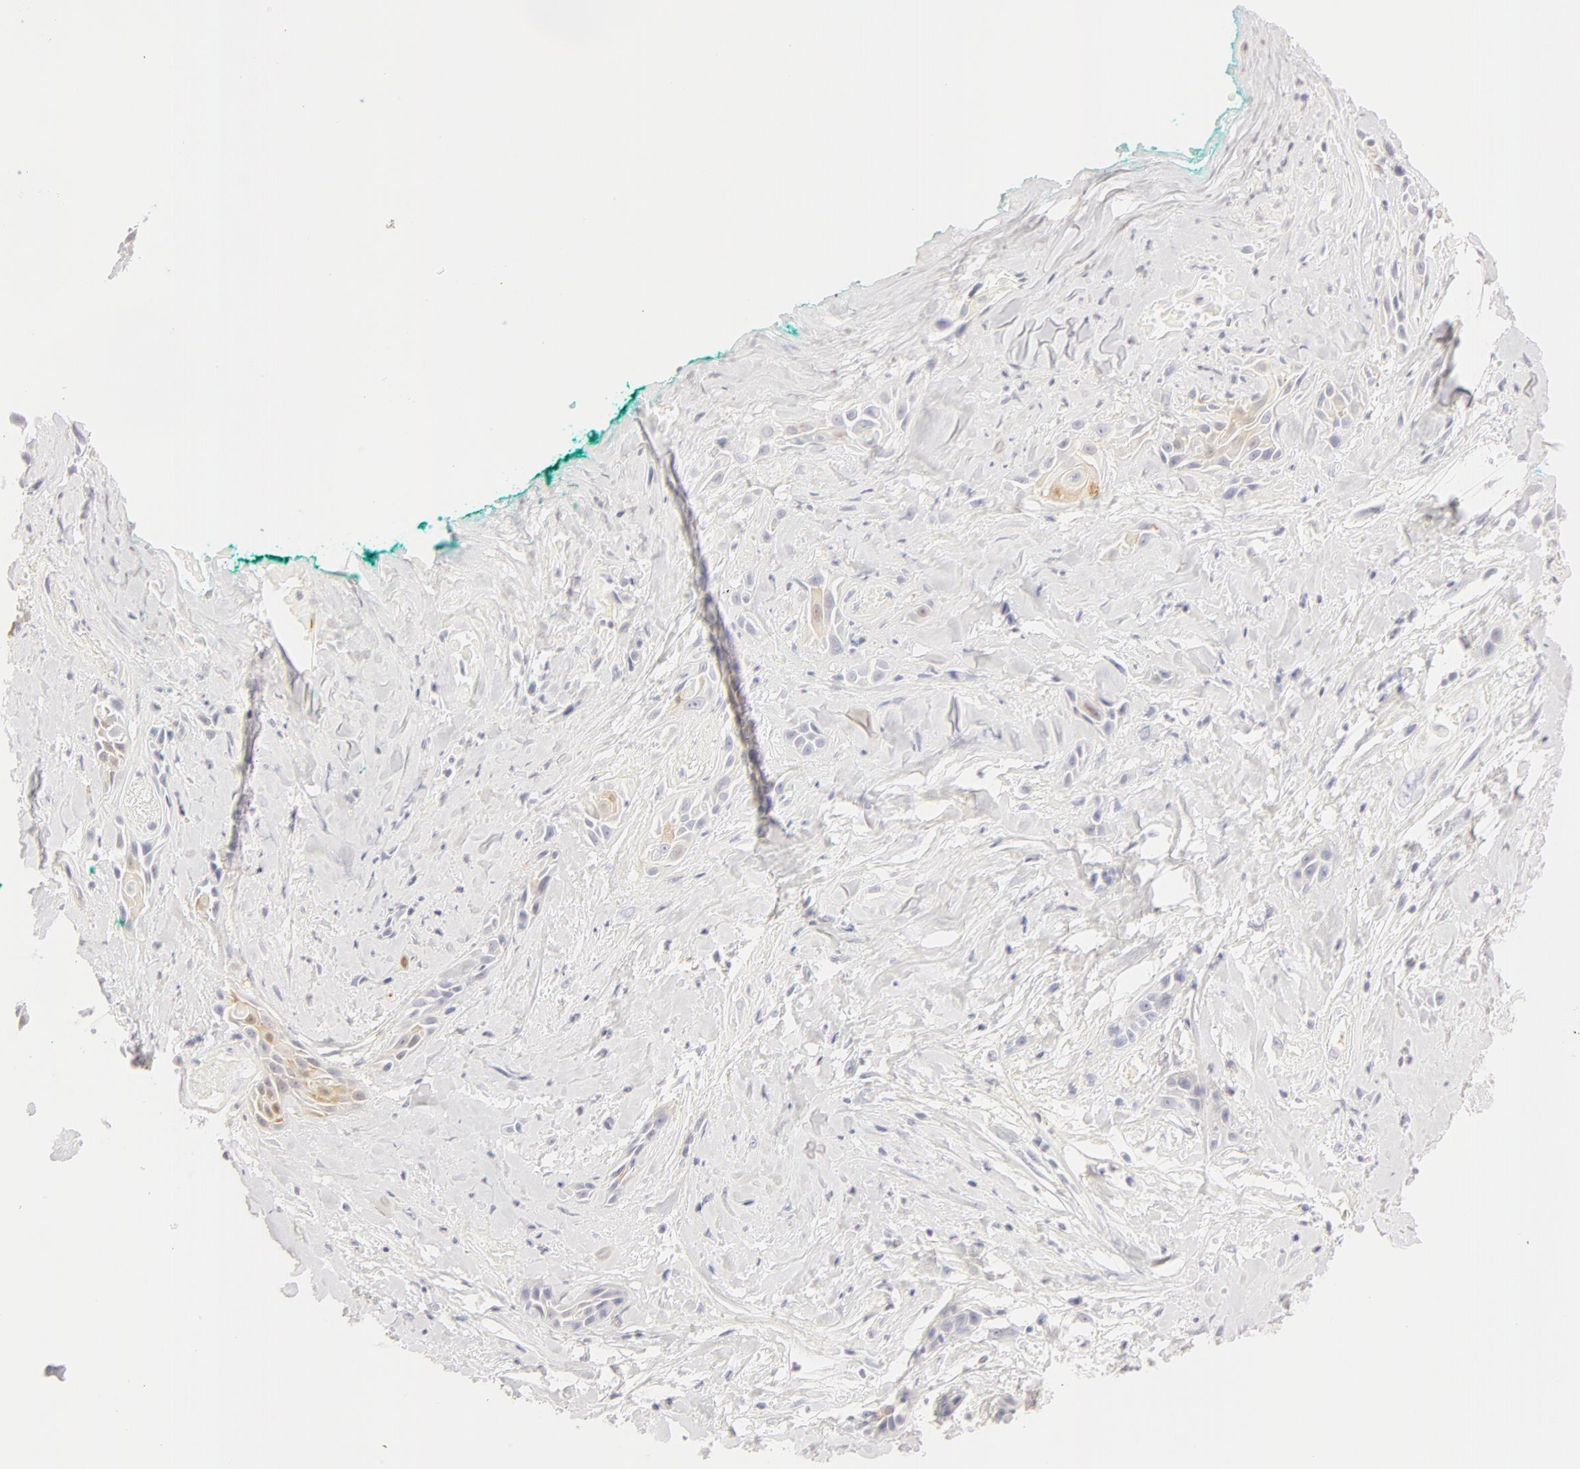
{"staining": {"intensity": "weak", "quantity": "<25%", "location": "cytoplasmic/membranous,nuclear"}, "tissue": "skin cancer", "cell_type": "Tumor cells", "image_type": "cancer", "snomed": [{"axis": "morphology", "description": "Squamous cell carcinoma, NOS"}, {"axis": "topography", "description": "Skin"}, {"axis": "topography", "description": "Anal"}], "caption": "This histopathology image is of squamous cell carcinoma (skin) stained with immunohistochemistry (IHC) to label a protein in brown with the nuclei are counter-stained blue. There is no staining in tumor cells.", "gene": "LGALS7B", "patient": {"sex": "male", "age": 64}}